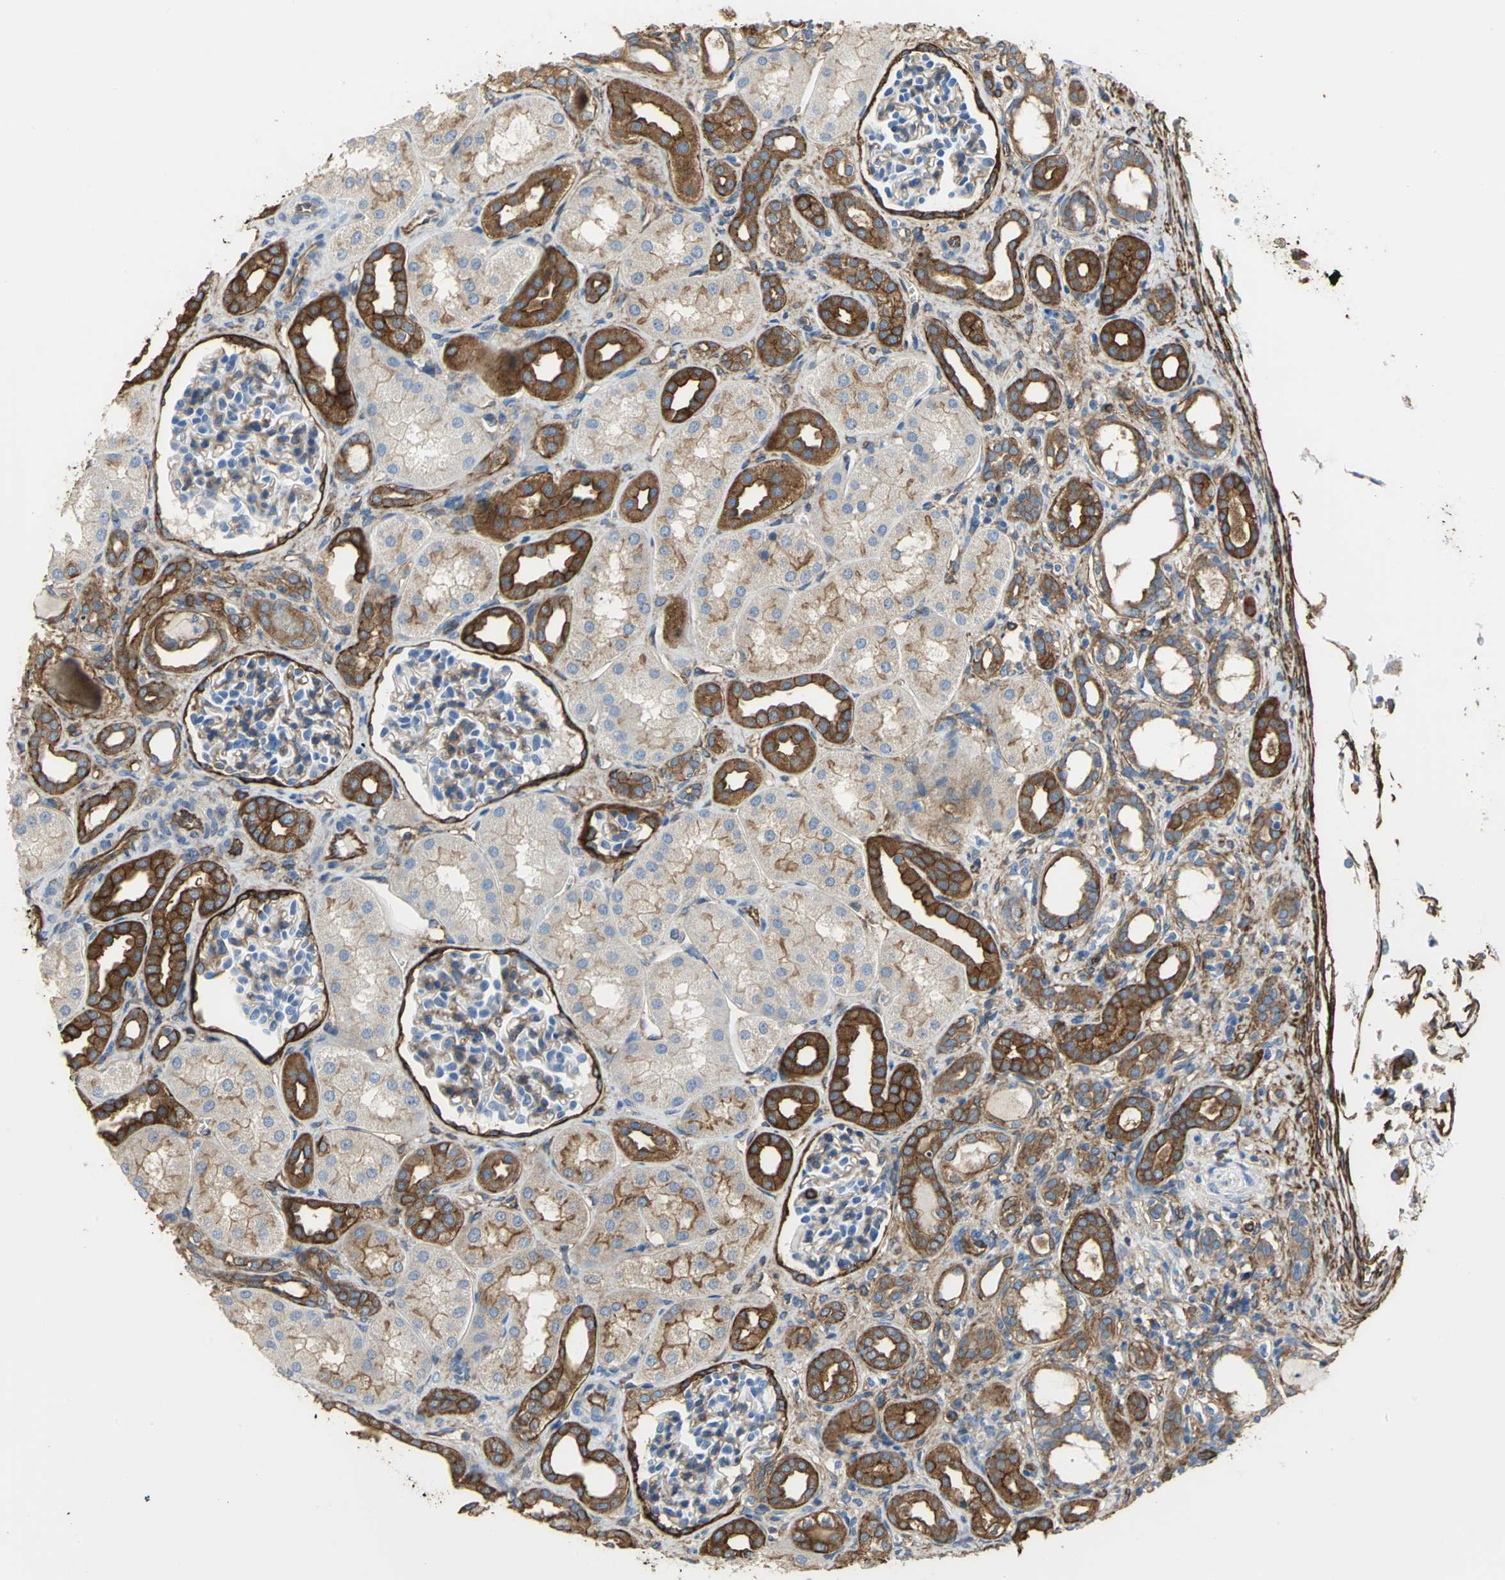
{"staining": {"intensity": "strong", "quantity": ">75%", "location": "cytoplasmic/membranous"}, "tissue": "kidney", "cell_type": "Cells in glomeruli", "image_type": "normal", "snomed": [{"axis": "morphology", "description": "Normal tissue, NOS"}, {"axis": "topography", "description": "Kidney"}], "caption": "Approximately >75% of cells in glomeruli in benign human kidney demonstrate strong cytoplasmic/membranous protein staining as visualized by brown immunohistochemical staining.", "gene": "FLNB", "patient": {"sex": "male", "age": 7}}